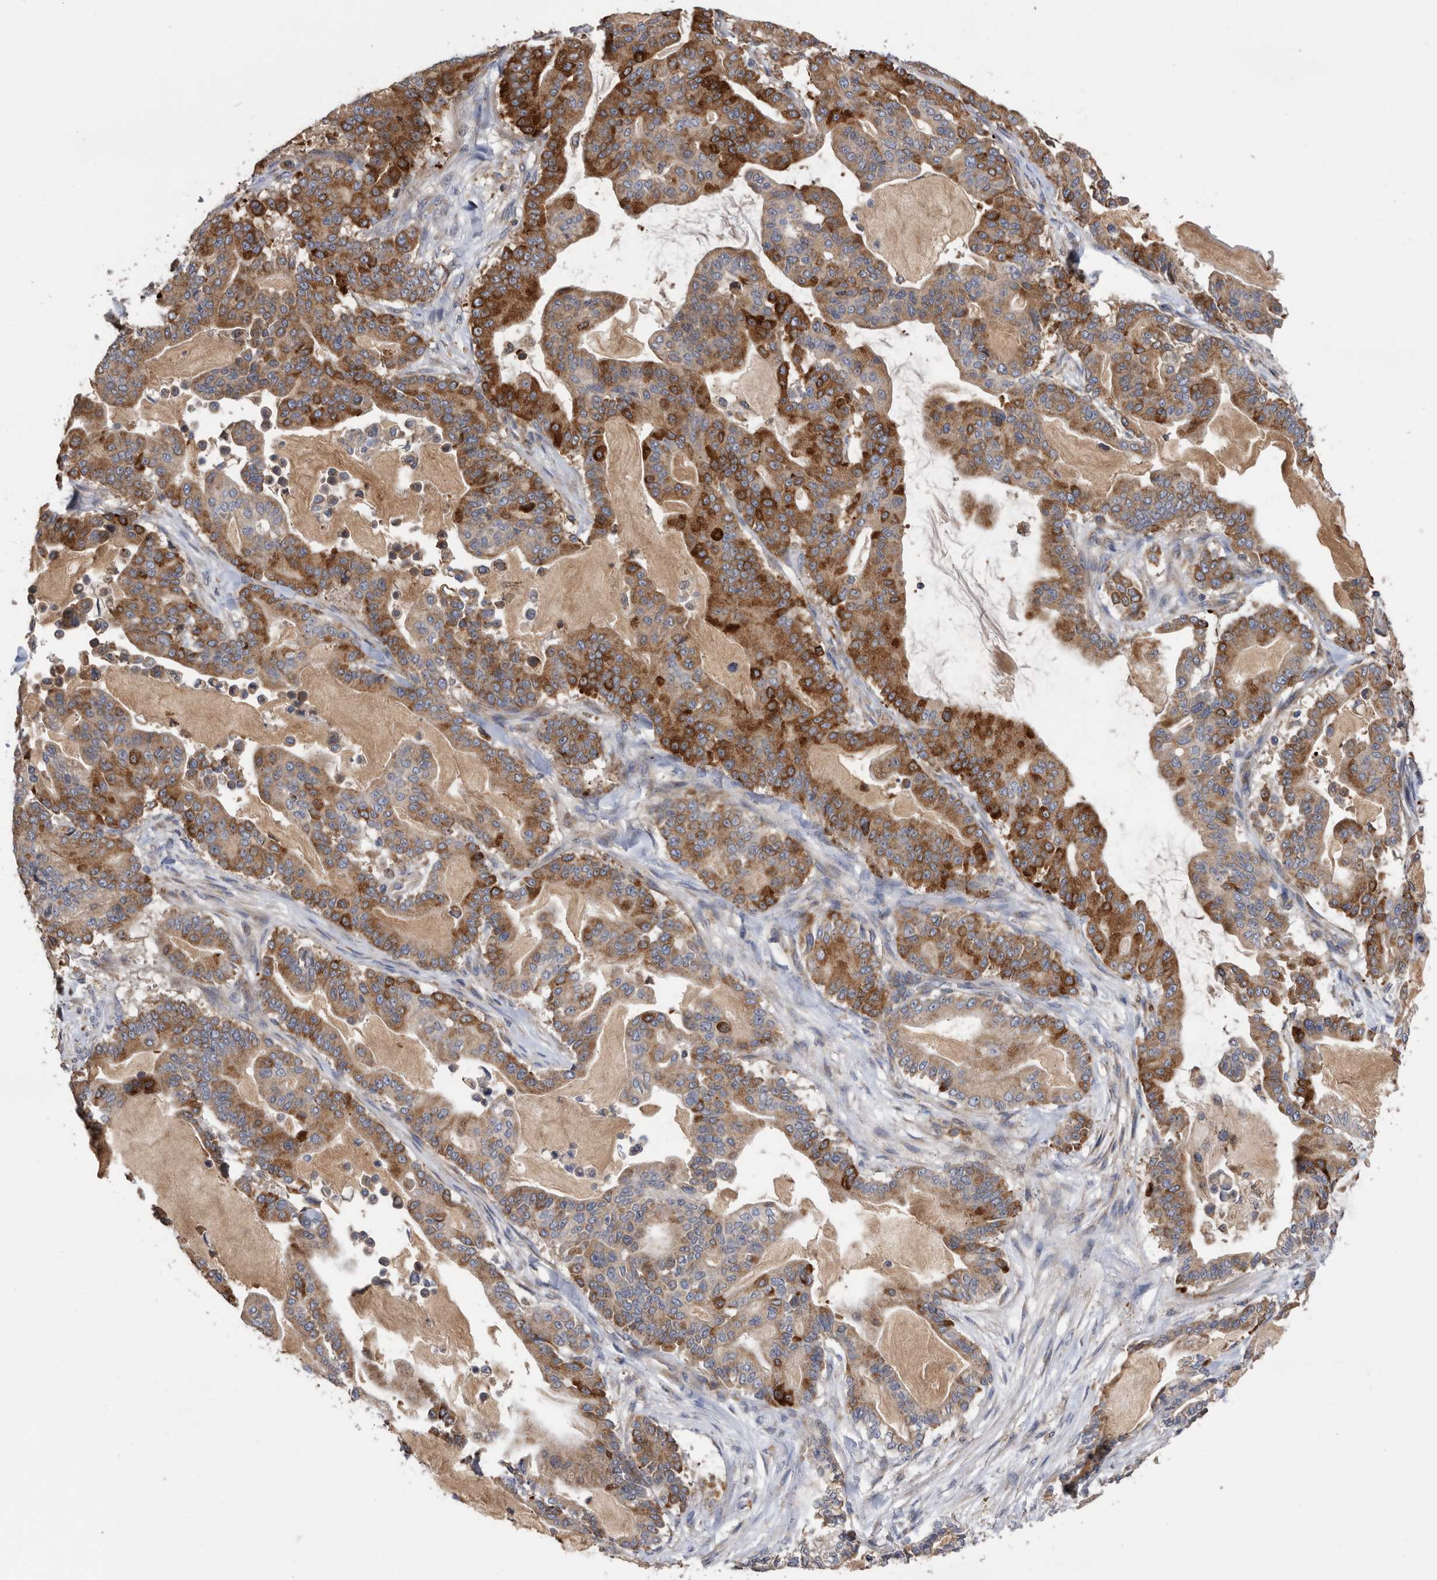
{"staining": {"intensity": "strong", "quantity": ">75%", "location": "cytoplasmic/membranous"}, "tissue": "pancreatic cancer", "cell_type": "Tumor cells", "image_type": "cancer", "snomed": [{"axis": "morphology", "description": "Adenocarcinoma, NOS"}, {"axis": "topography", "description": "Pancreas"}], "caption": "IHC histopathology image of human adenocarcinoma (pancreatic) stained for a protein (brown), which exhibits high levels of strong cytoplasmic/membranous staining in approximately >75% of tumor cells.", "gene": "CRISPLD2", "patient": {"sex": "male", "age": 63}}